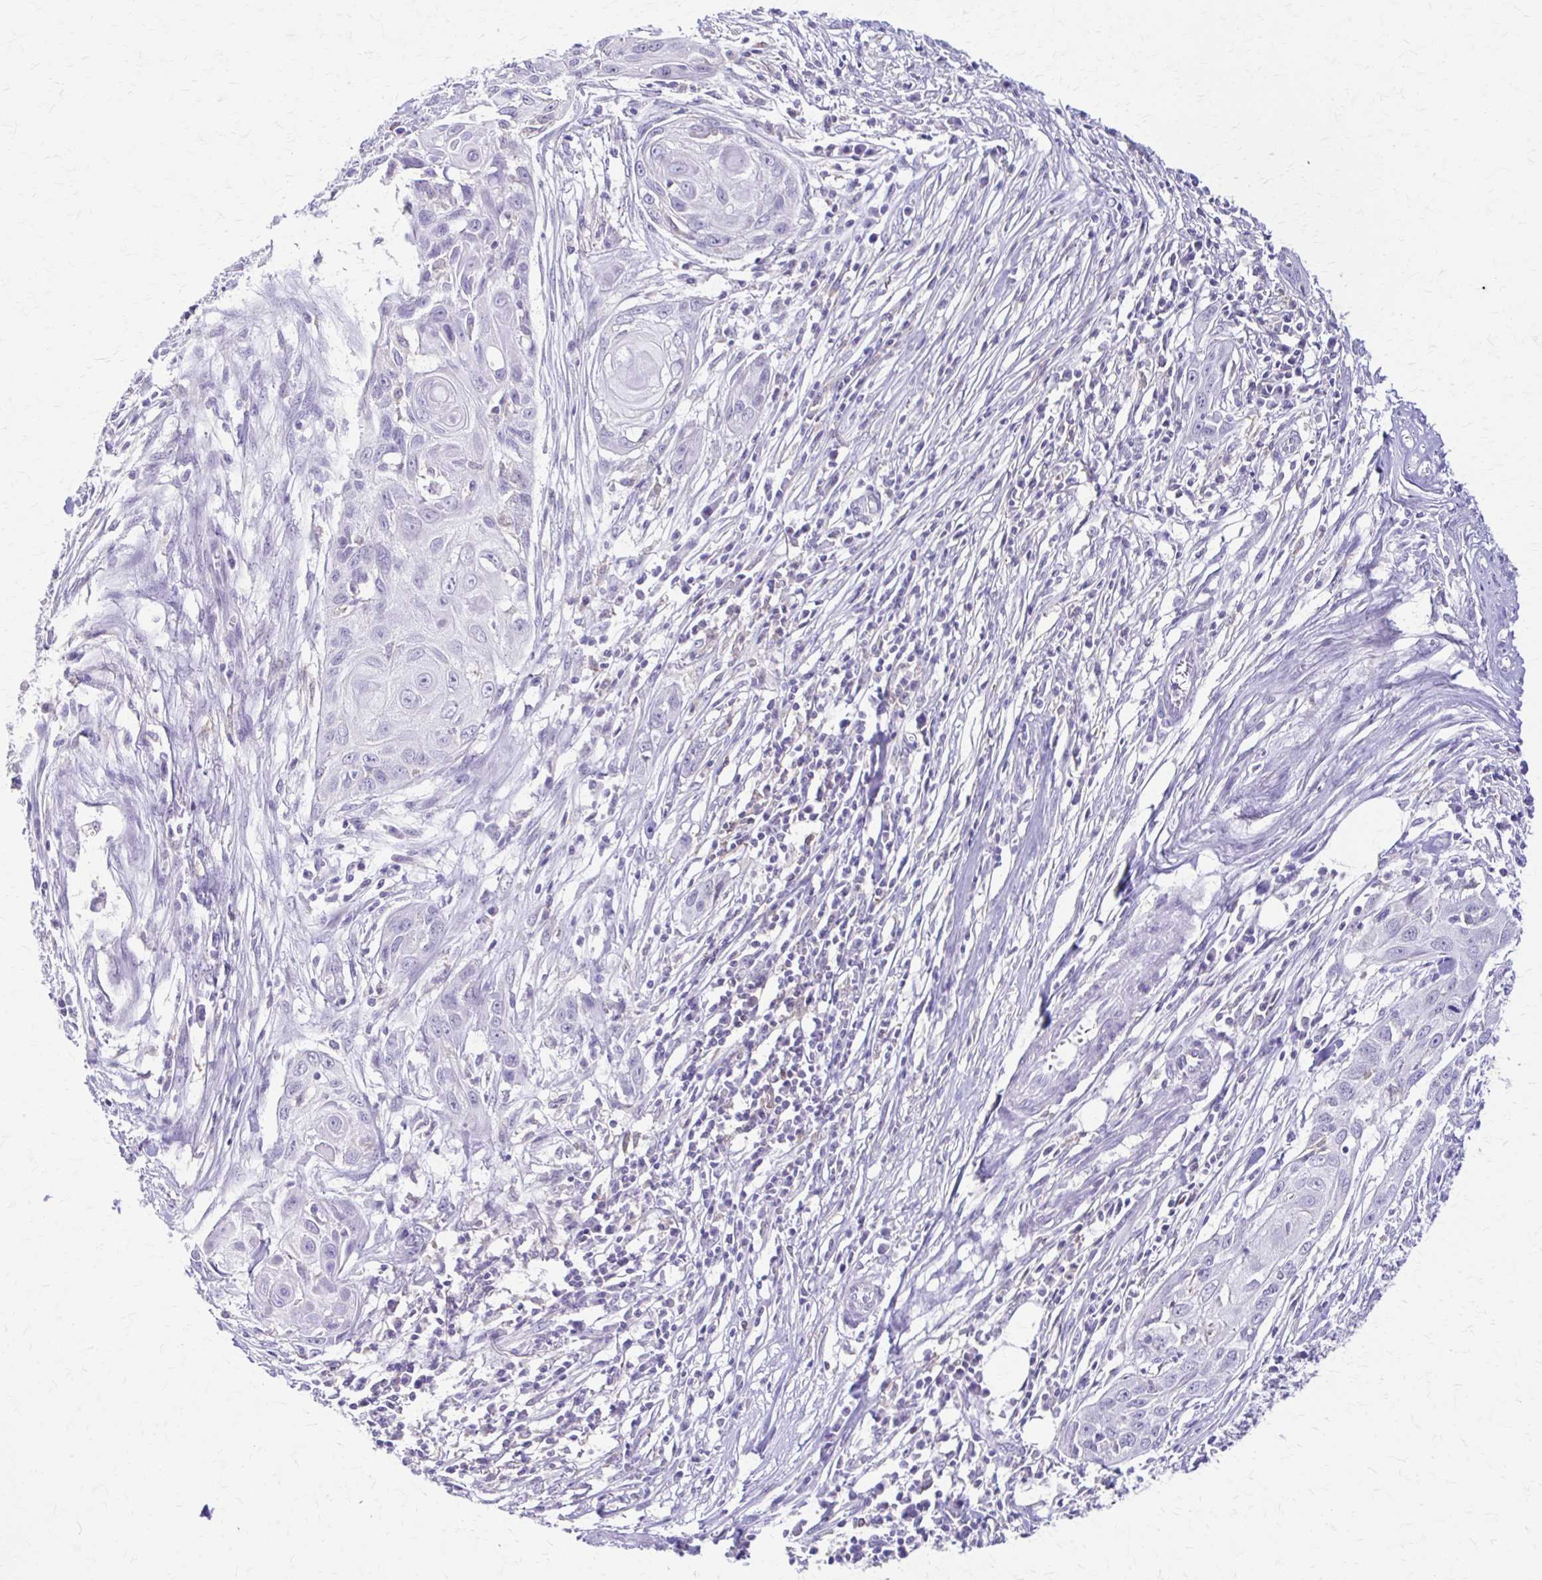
{"staining": {"intensity": "negative", "quantity": "none", "location": "none"}, "tissue": "skin cancer", "cell_type": "Tumor cells", "image_type": "cancer", "snomed": [{"axis": "morphology", "description": "Squamous cell carcinoma, NOS"}, {"axis": "topography", "description": "Skin"}, {"axis": "topography", "description": "Vulva"}], "caption": "Histopathology image shows no protein positivity in tumor cells of skin cancer (squamous cell carcinoma) tissue. (DAB (3,3'-diaminobenzidine) immunohistochemistry with hematoxylin counter stain).", "gene": "PIK3AP1", "patient": {"sex": "female", "age": 83}}